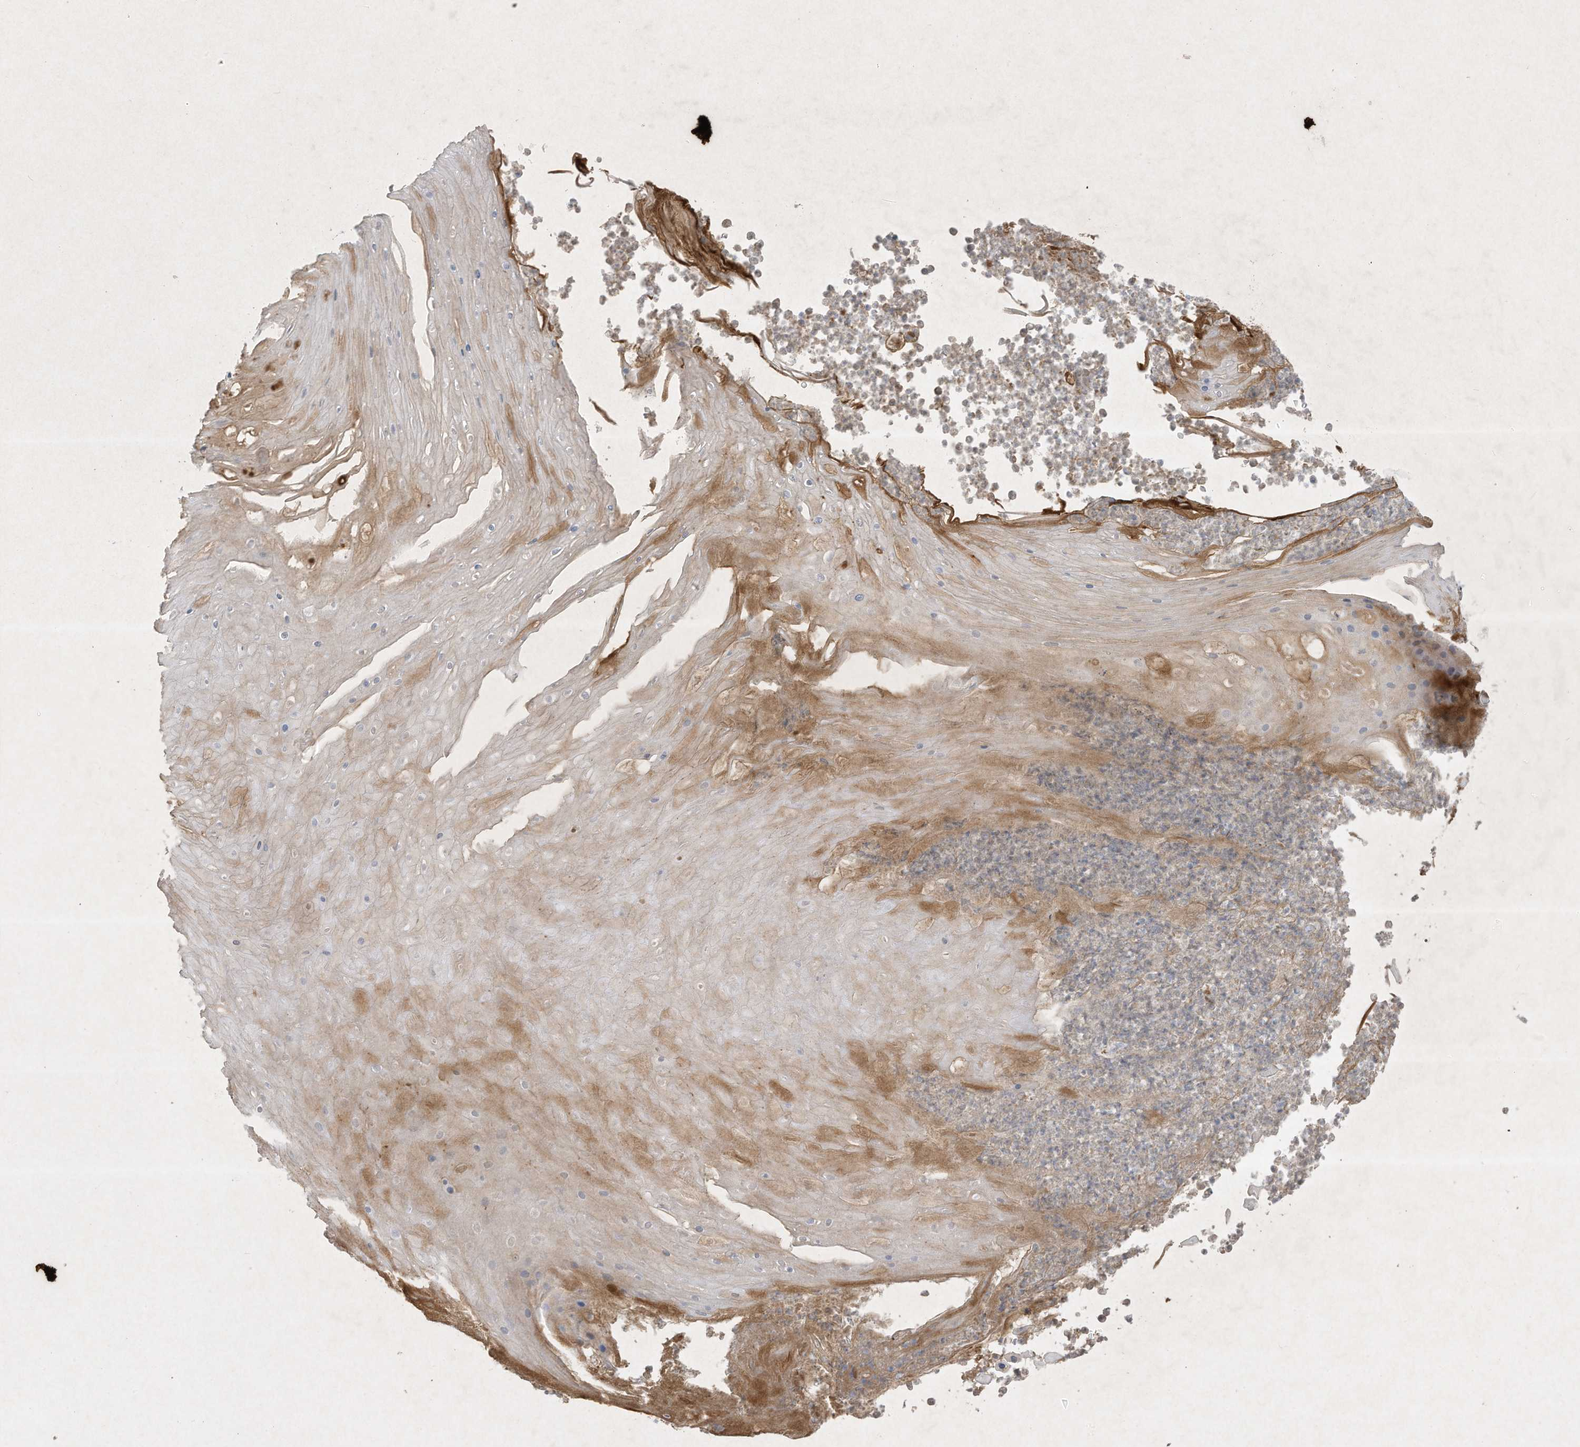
{"staining": {"intensity": "moderate", "quantity": "<25%", "location": "cytoplasmic/membranous"}, "tissue": "skin cancer", "cell_type": "Tumor cells", "image_type": "cancer", "snomed": [{"axis": "morphology", "description": "Squamous cell carcinoma, NOS"}, {"axis": "topography", "description": "Skin"}], "caption": "Human squamous cell carcinoma (skin) stained for a protein (brown) shows moderate cytoplasmic/membranous positive expression in about <25% of tumor cells.", "gene": "FETUB", "patient": {"sex": "female", "age": 88}}